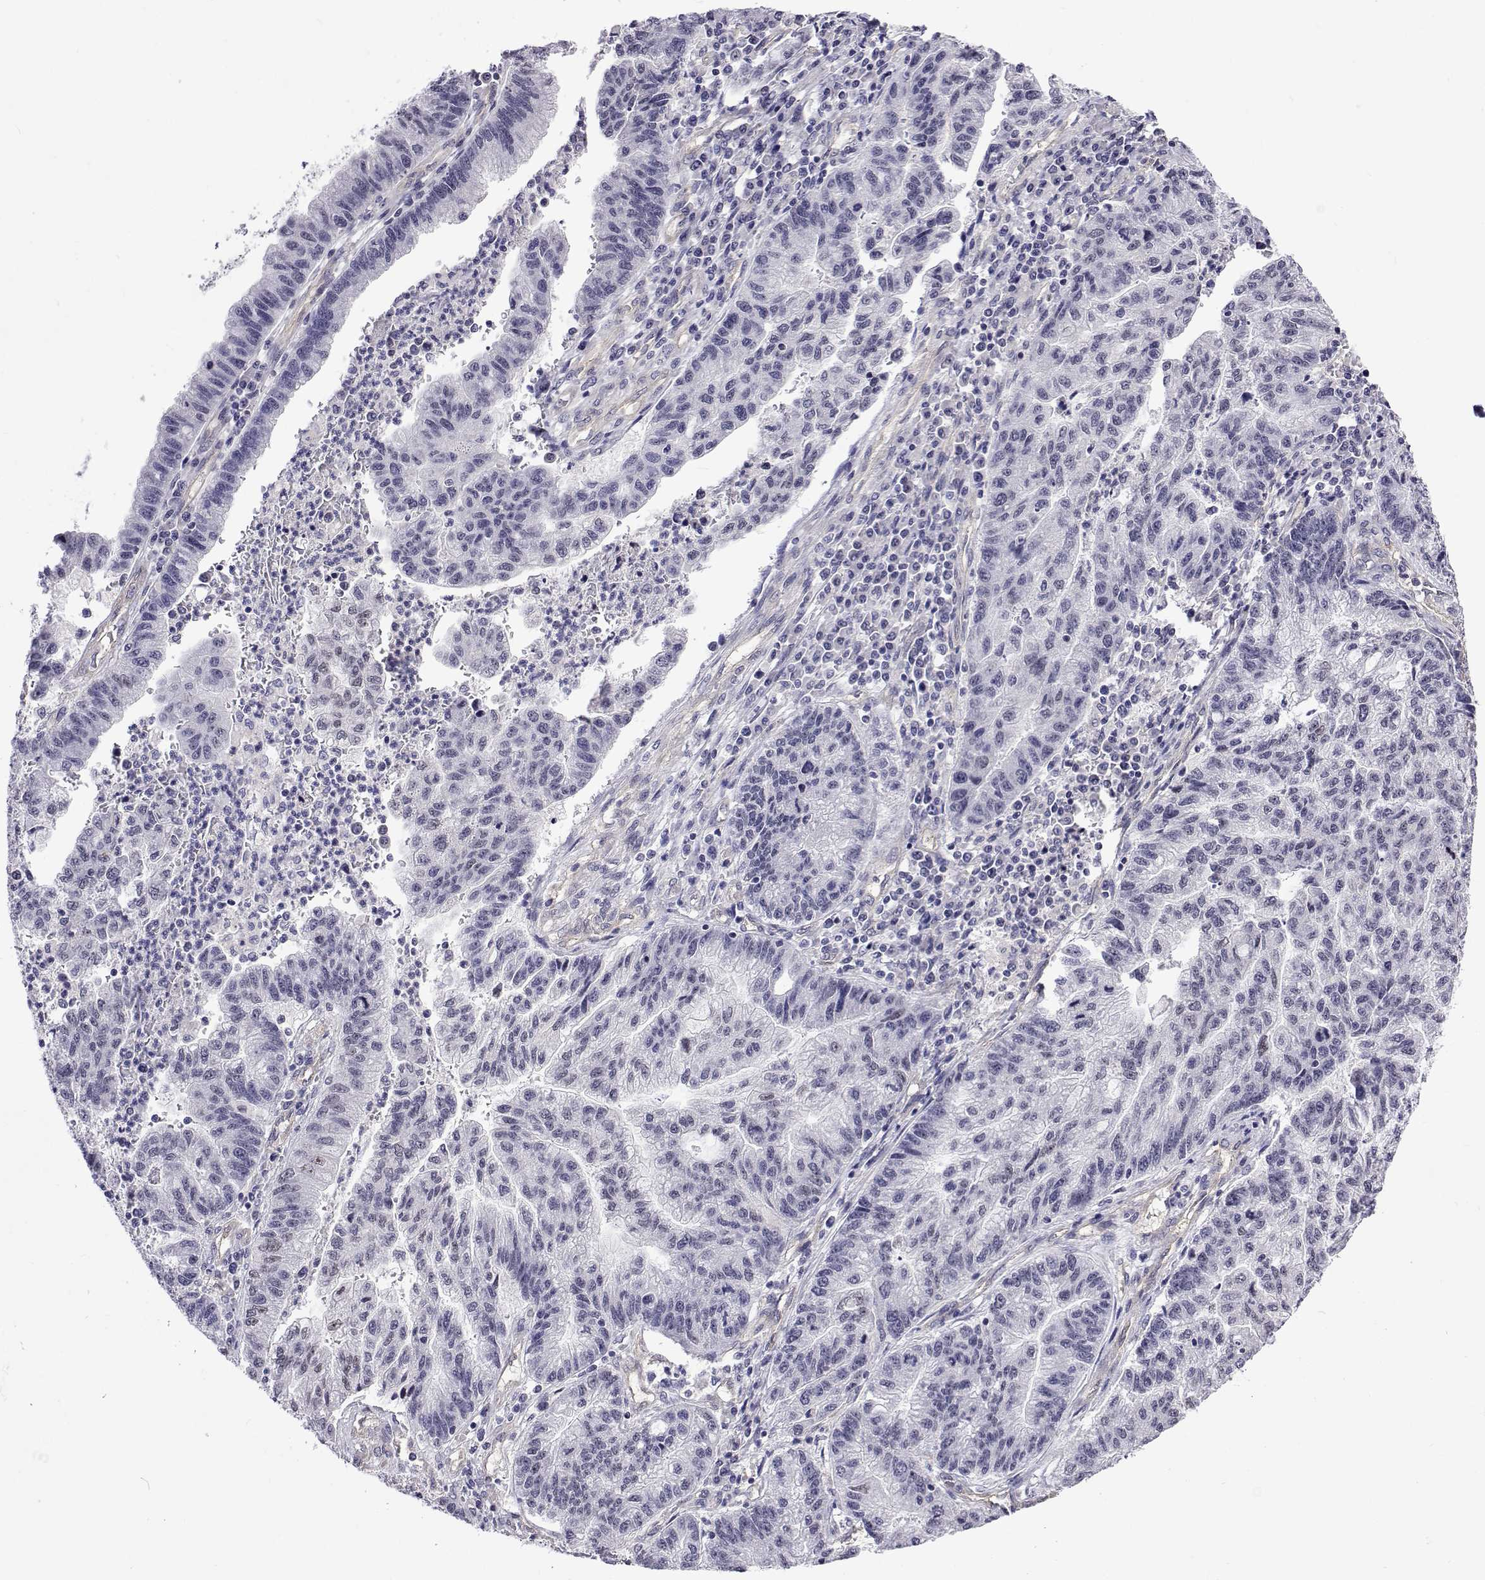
{"staining": {"intensity": "negative", "quantity": "none", "location": "none"}, "tissue": "stomach cancer", "cell_type": "Tumor cells", "image_type": "cancer", "snomed": [{"axis": "morphology", "description": "Adenocarcinoma, NOS"}, {"axis": "topography", "description": "Stomach"}], "caption": "This is a micrograph of IHC staining of stomach cancer (adenocarcinoma), which shows no positivity in tumor cells.", "gene": "NHP2", "patient": {"sex": "male", "age": 83}}